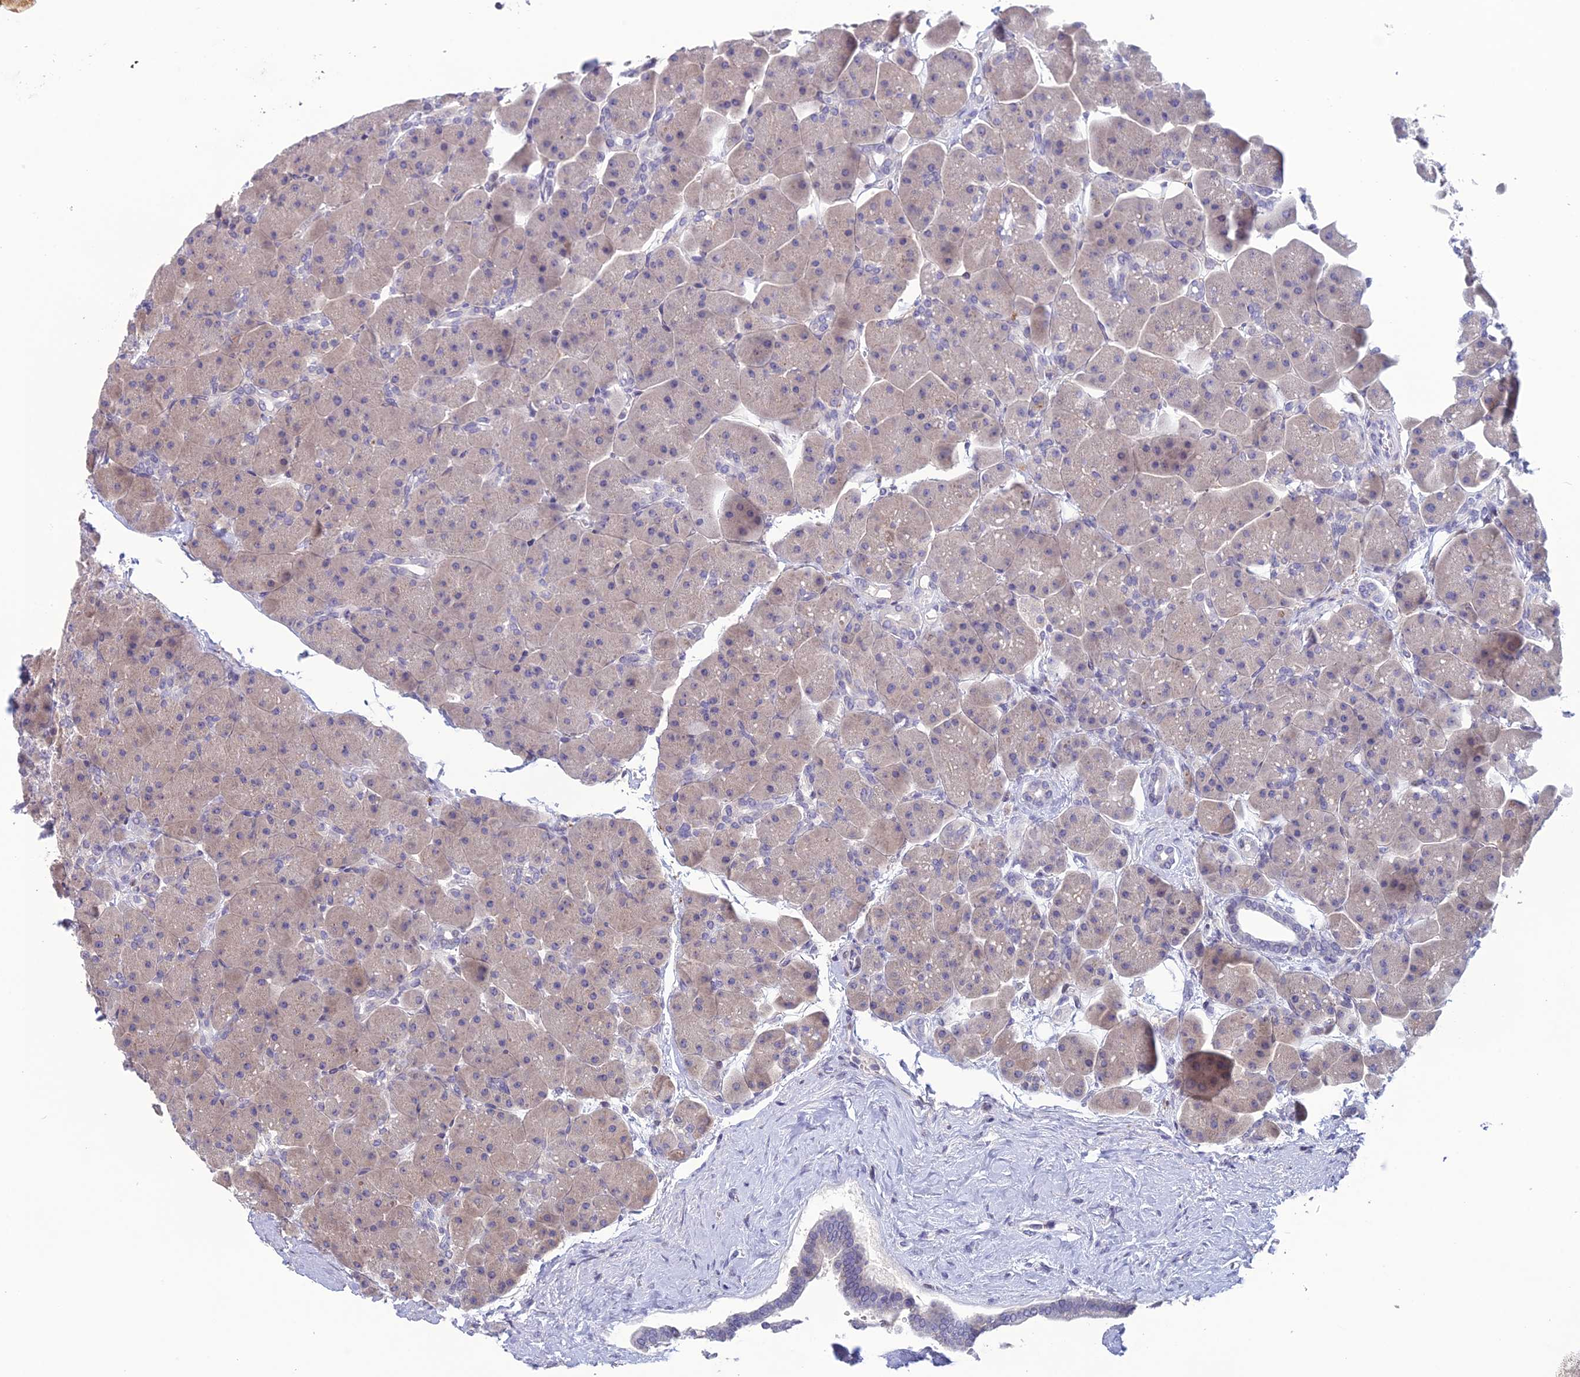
{"staining": {"intensity": "negative", "quantity": "none", "location": "none"}, "tissue": "pancreas", "cell_type": "Exocrine glandular cells", "image_type": "normal", "snomed": [{"axis": "morphology", "description": "Normal tissue, NOS"}, {"axis": "topography", "description": "Pancreas"}], "caption": "There is no significant expression in exocrine glandular cells of pancreas. (DAB (3,3'-diaminobenzidine) immunohistochemistry visualized using brightfield microscopy, high magnification).", "gene": "TMEM134", "patient": {"sex": "male", "age": 66}}